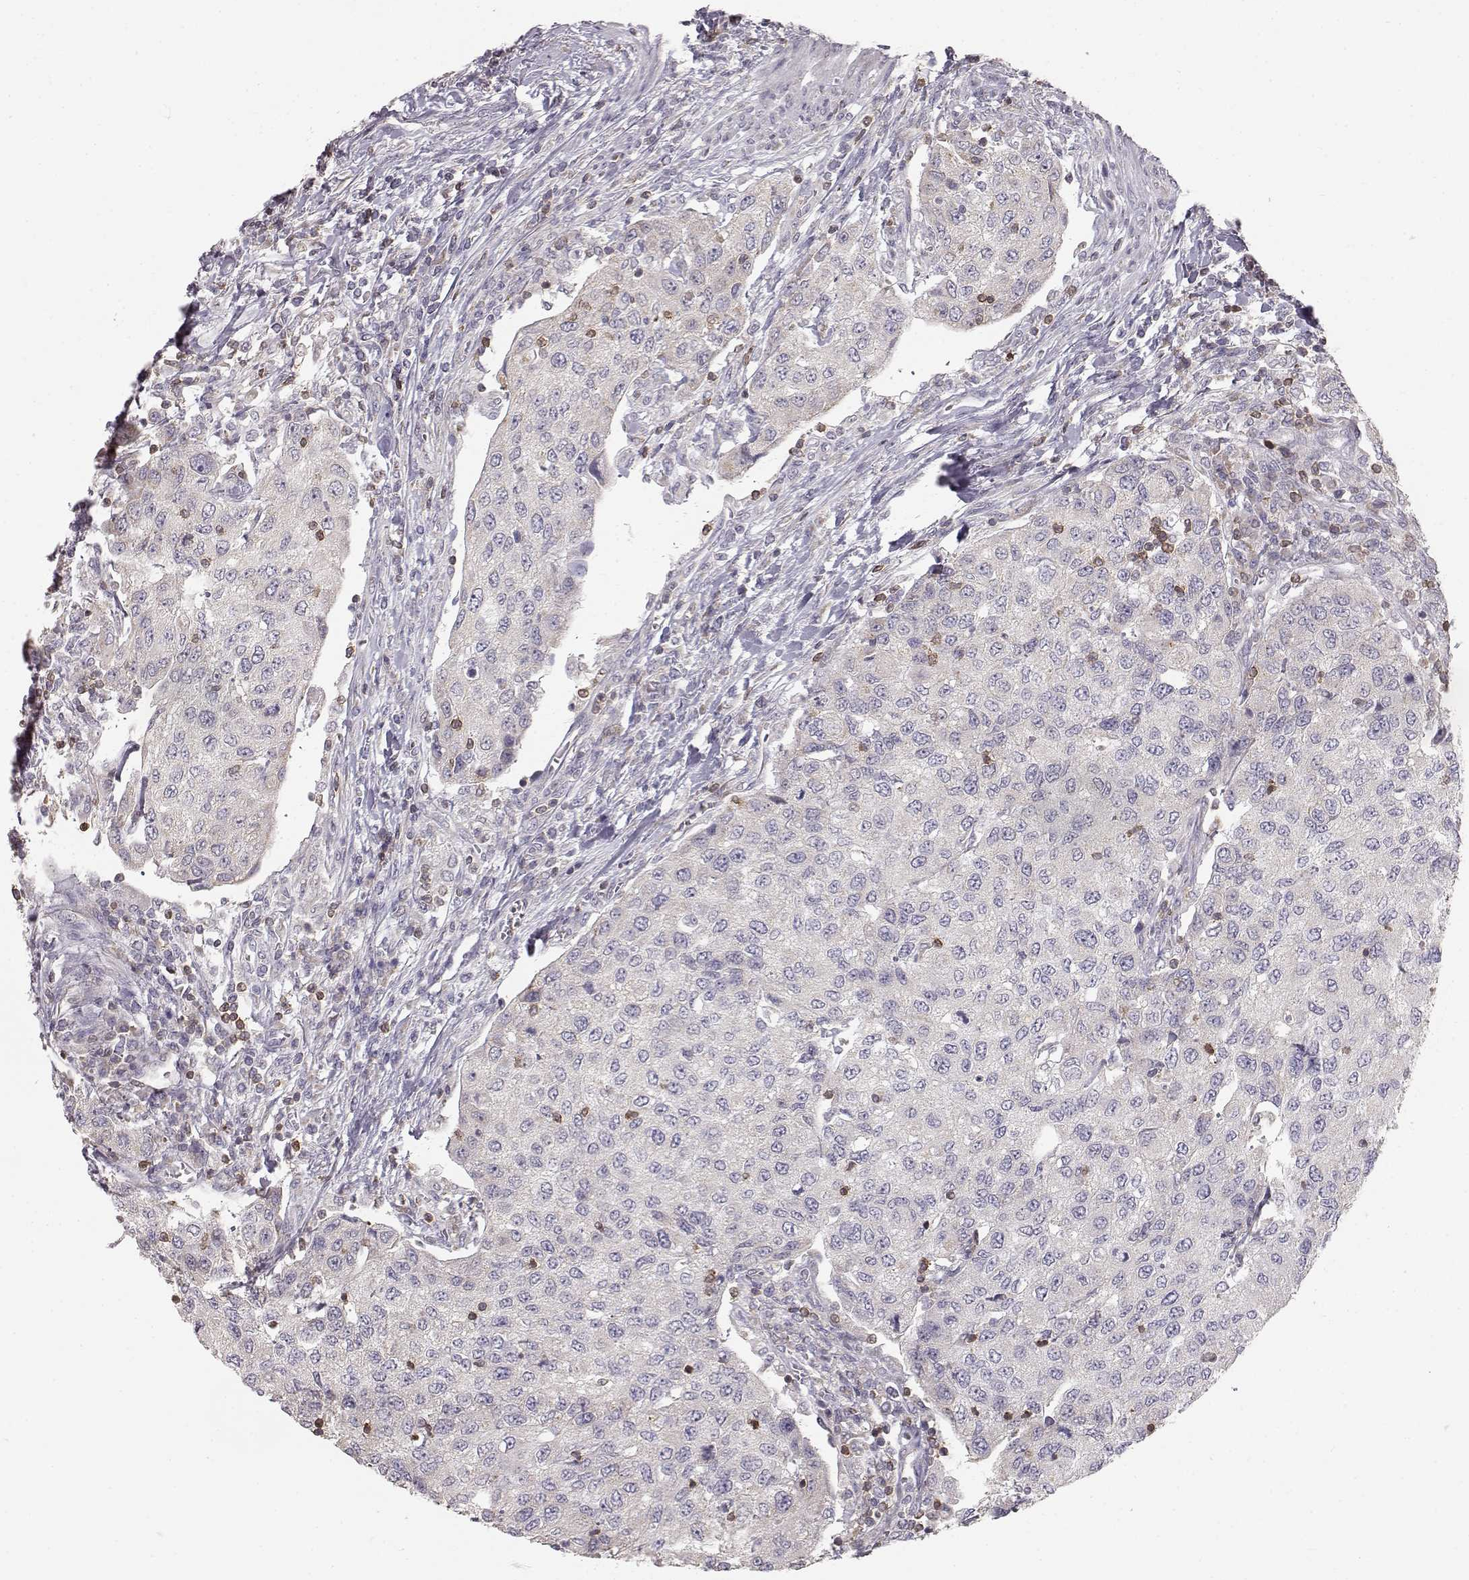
{"staining": {"intensity": "negative", "quantity": "none", "location": "none"}, "tissue": "urothelial cancer", "cell_type": "Tumor cells", "image_type": "cancer", "snomed": [{"axis": "morphology", "description": "Urothelial carcinoma, High grade"}, {"axis": "topography", "description": "Urinary bladder"}], "caption": "There is no significant expression in tumor cells of urothelial cancer.", "gene": "GRAP2", "patient": {"sex": "female", "age": 78}}